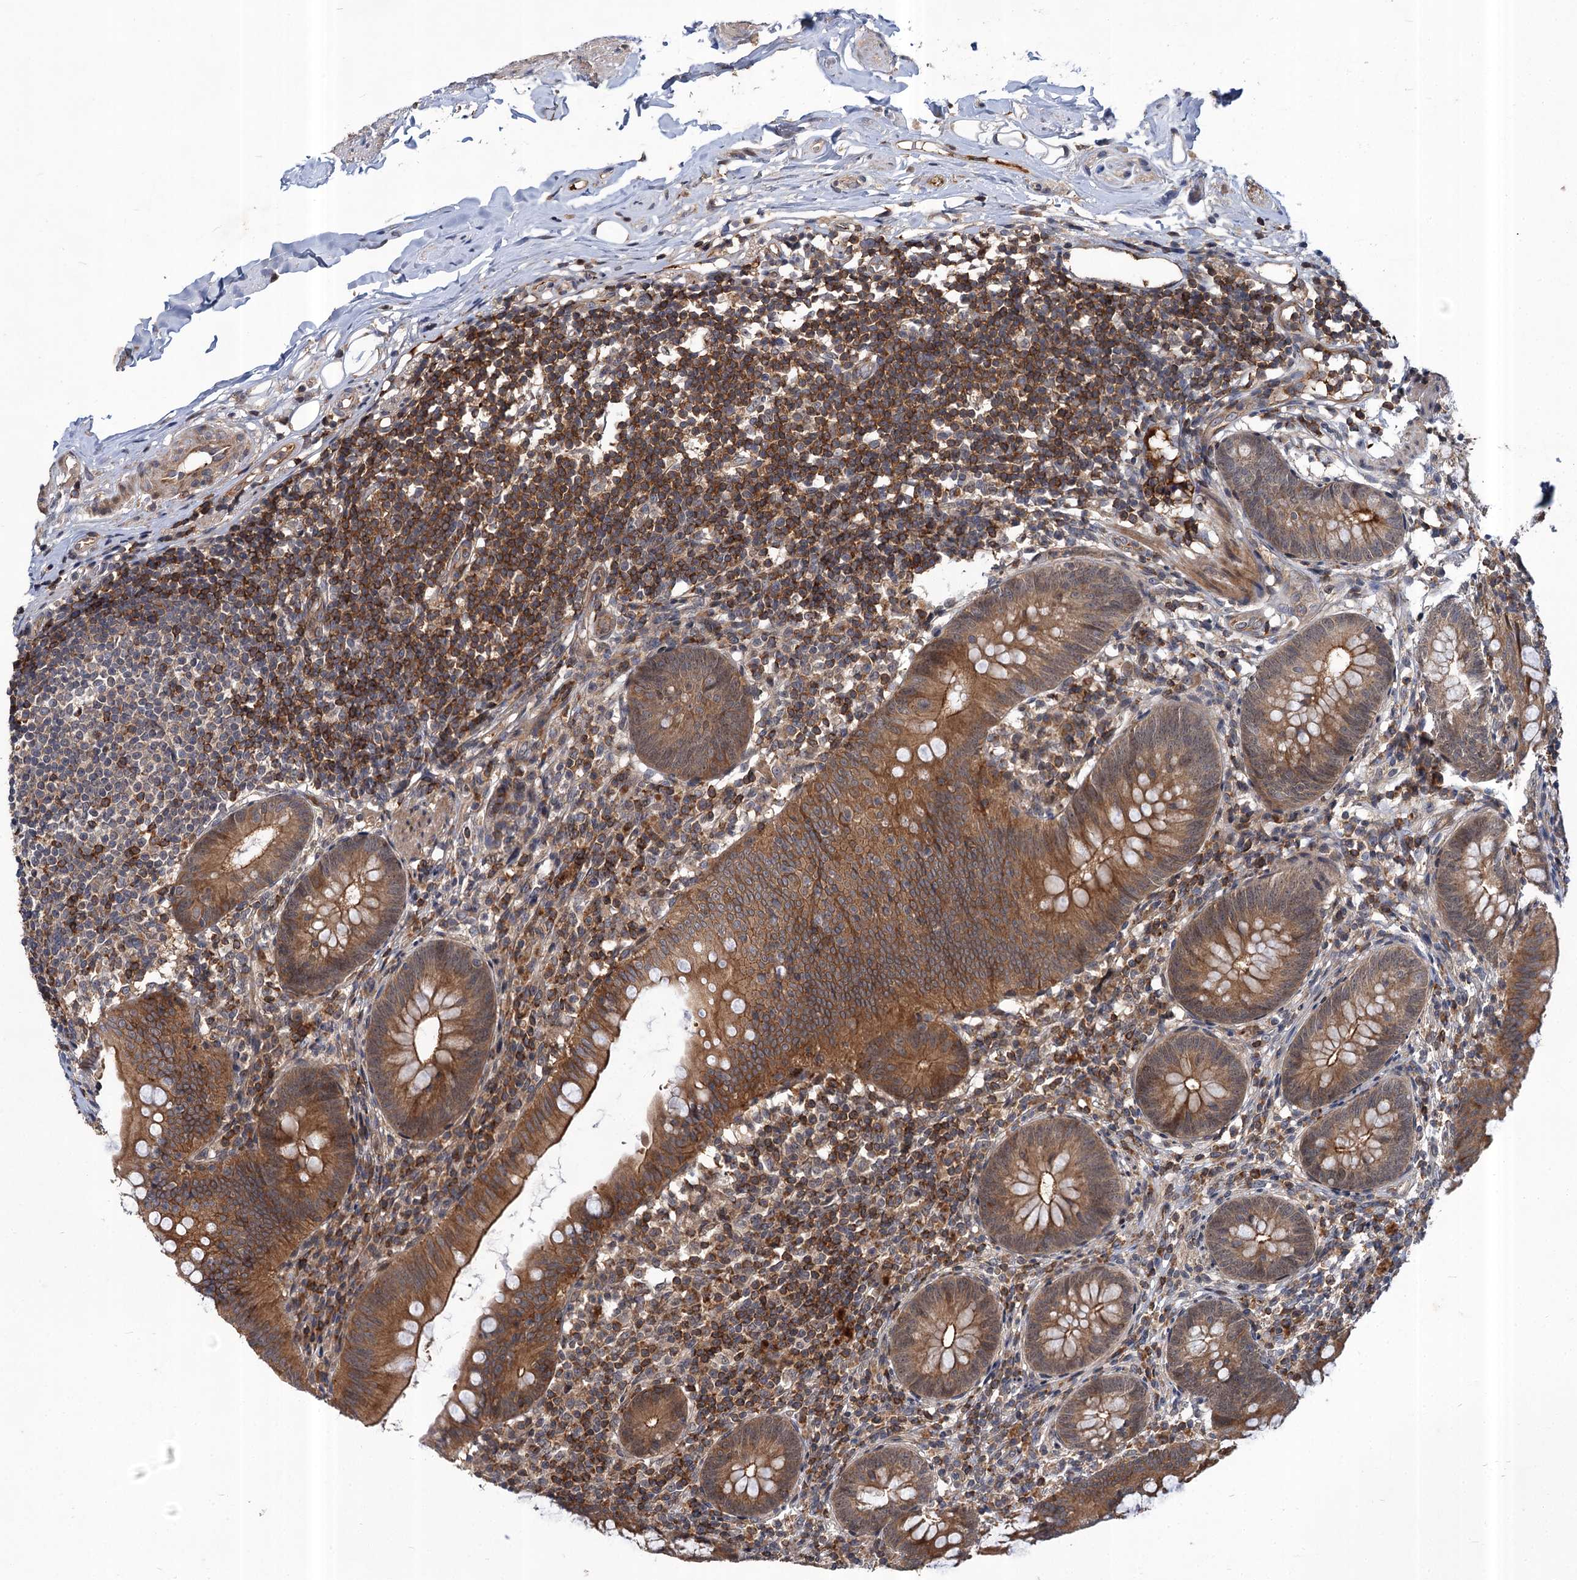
{"staining": {"intensity": "moderate", "quantity": ">75%", "location": "cytoplasmic/membranous"}, "tissue": "appendix", "cell_type": "Glandular cells", "image_type": "normal", "snomed": [{"axis": "morphology", "description": "Normal tissue, NOS"}, {"axis": "topography", "description": "Appendix"}], "caption": "The photomicrograph reveals immunohistochemical staining of unremarkable appendix. There is moderate cytoplasmic/membranous positivity is identified in about >75% of glandular cells.", "gene": "ABLIM1", "patient": {"sex": "female", "age": 62}}